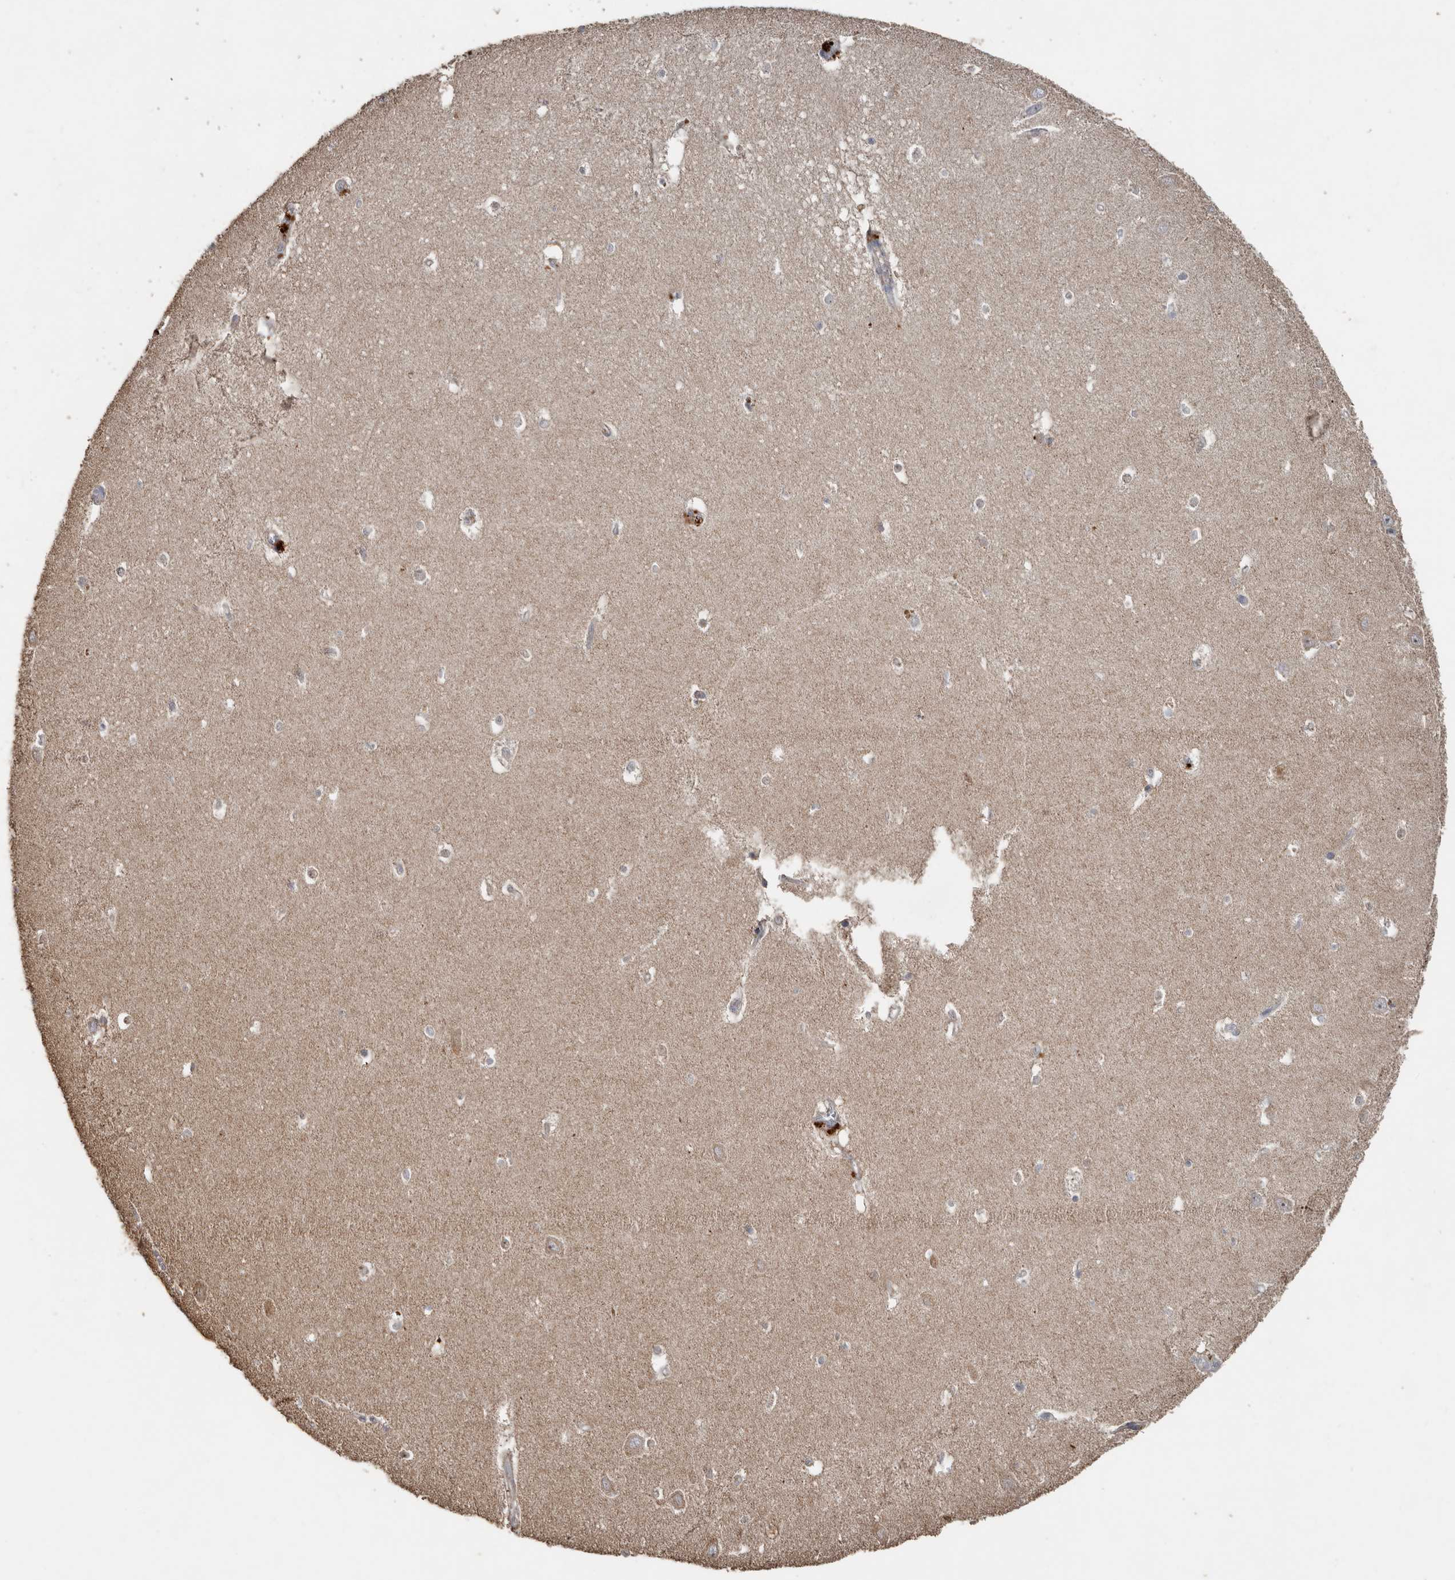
{"staining": {"intensity": "weak", "quantity": "<25%", "location": "cytoplasmic/membranous"}, "tissue": "hippocampus", "cell_type": "Glial cells", "image_type": "normal", "snomed": [{"axis": "morphology", "description": "Normal tissue, NOS"}, {"axis": "topography", "description": "Hippocampus"}], "caption": "High power microscopy histopathology image of an immunohistochemistry histopathology image of benign hippocampus, revealing no significant staining in glial cells.", "gene": "HYAL4", "patient": {"sex": "female", "age": 64}}